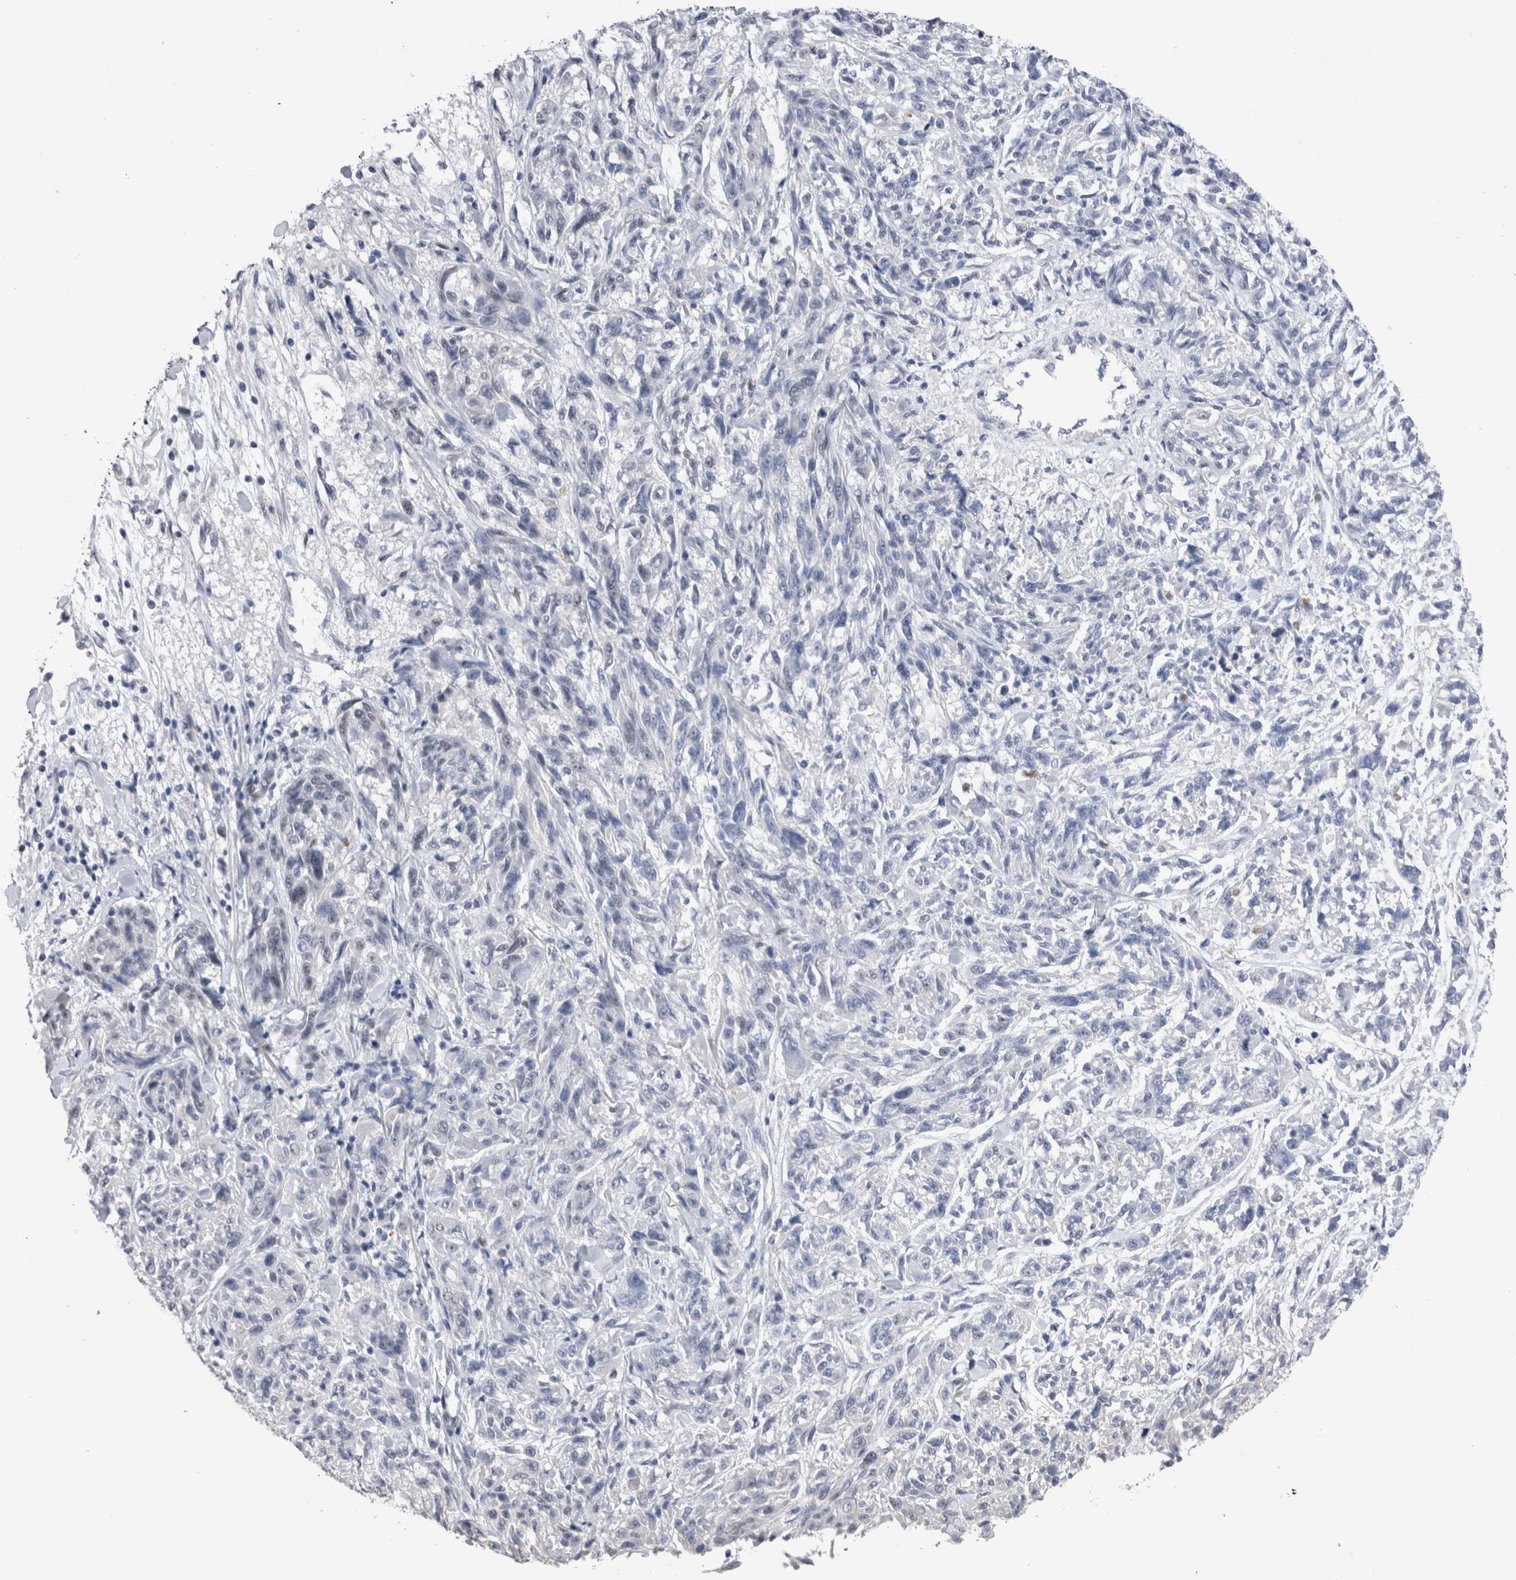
{"staining": {"intensity": "negative", "quantity": "none", "location": "none"}, "tissue": "melanoma", "cell_type": "Tumor cells", "image_type": "cancer", "snomed": [{"axis": "morphology", "description": "Malignant melanoma, NOS"}, {"axis": "topography", "description": "Skin"}], "caption": "IHC of human melanoma displays no positivity in tumor cells.", "gene": "RBM6", "patient": {"sex": "male", "age": 53}}